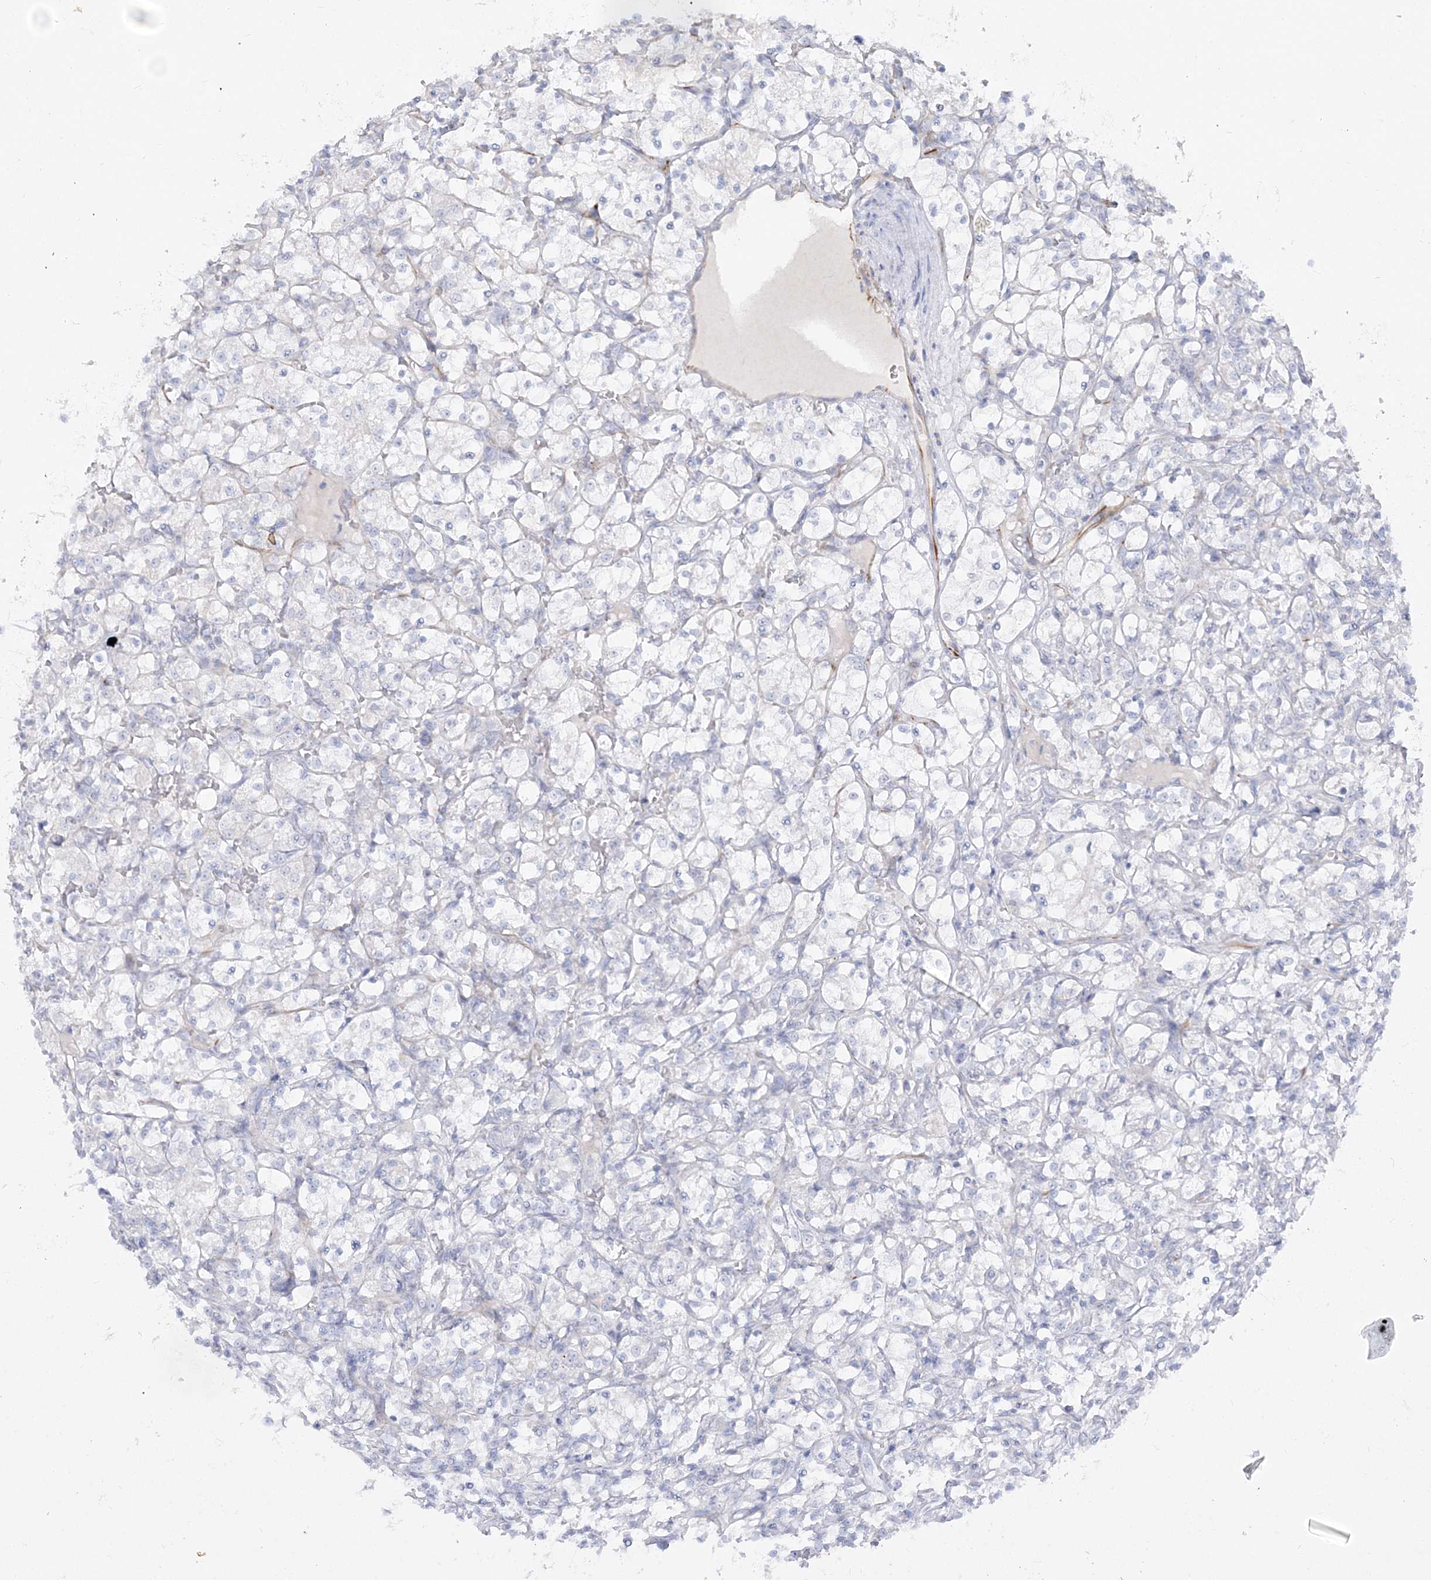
{"staining": {"intensity": "negative", "quantity": "none", "location": "none"}, "tissue": "renal cancer", "cell_type": "Tumor cells", "image_type": "cancer", "snomed": [{"axis": "morphology", "description": "Adenocarcinoma, NOS"}, {"axis": "topography", "description": "Kidney"}], "caption": "A high-resolution histopathology image shows immunohistochemistry staining of renal adenocarcinoma, which exhibits no significant staining in tumor cells.", "gene": "GPAT2", "patient": {"sex": "female", "age": 69}}